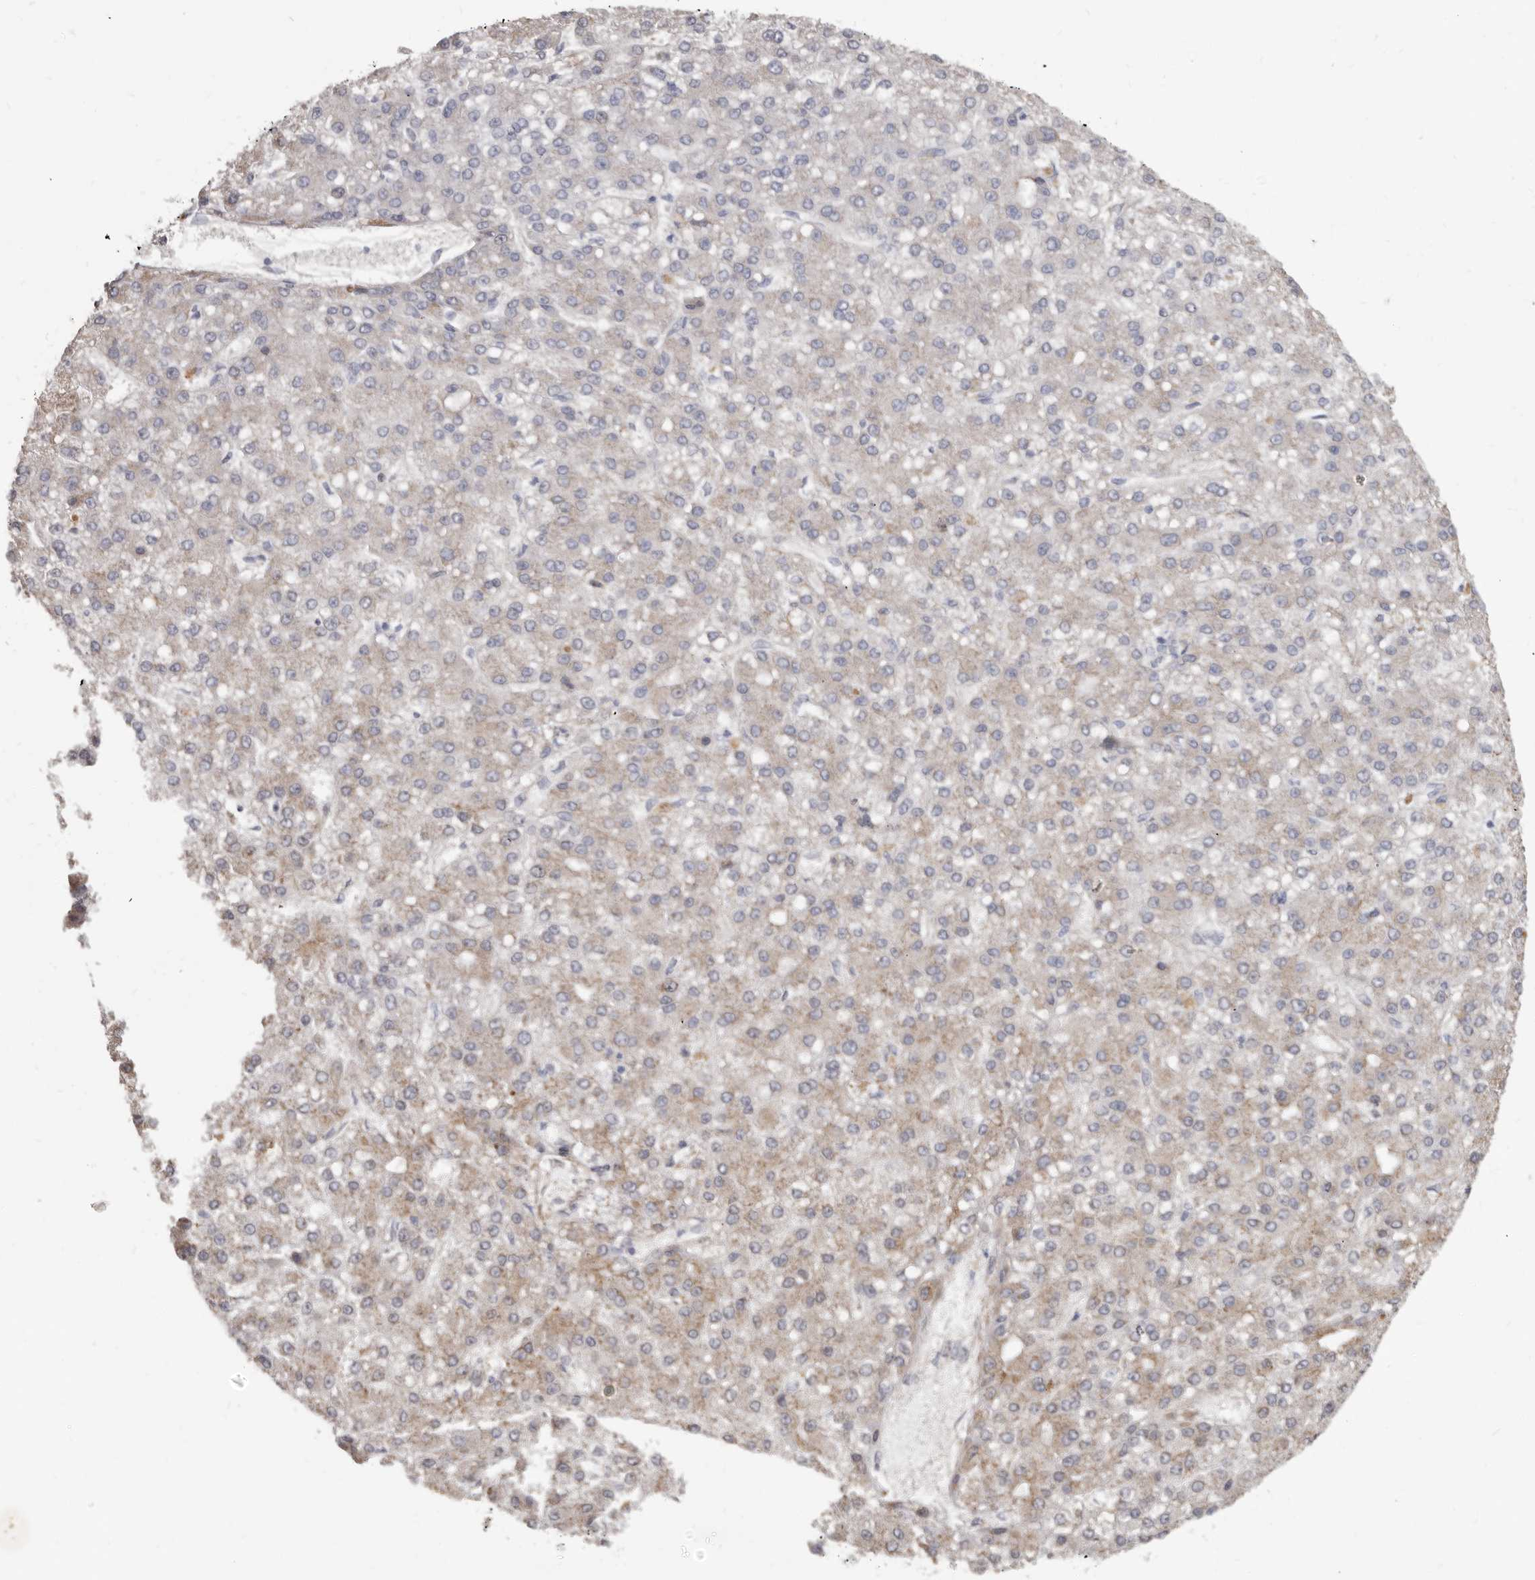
{"staining": {"intensity": "weak", "quantity": ">75%", "location": "cytoplasmic/membranous"}, "tissue": "liver cancer", "cell_type": "Tumor cells", "image_type": "cancer", "snomed": [{"axis": "morphology", "description": "Carcinoma, Hepatocellular, NOS"}, {"axis": "topography", "description": "Liver"}], "caption": "Tumor cells show weak cytoplasmic/membranous staining in about >75% of cells in hepatocellular carcinoma (liver).", "gene": "SBDS", "patient": {"sex": "male", "age": 67}}